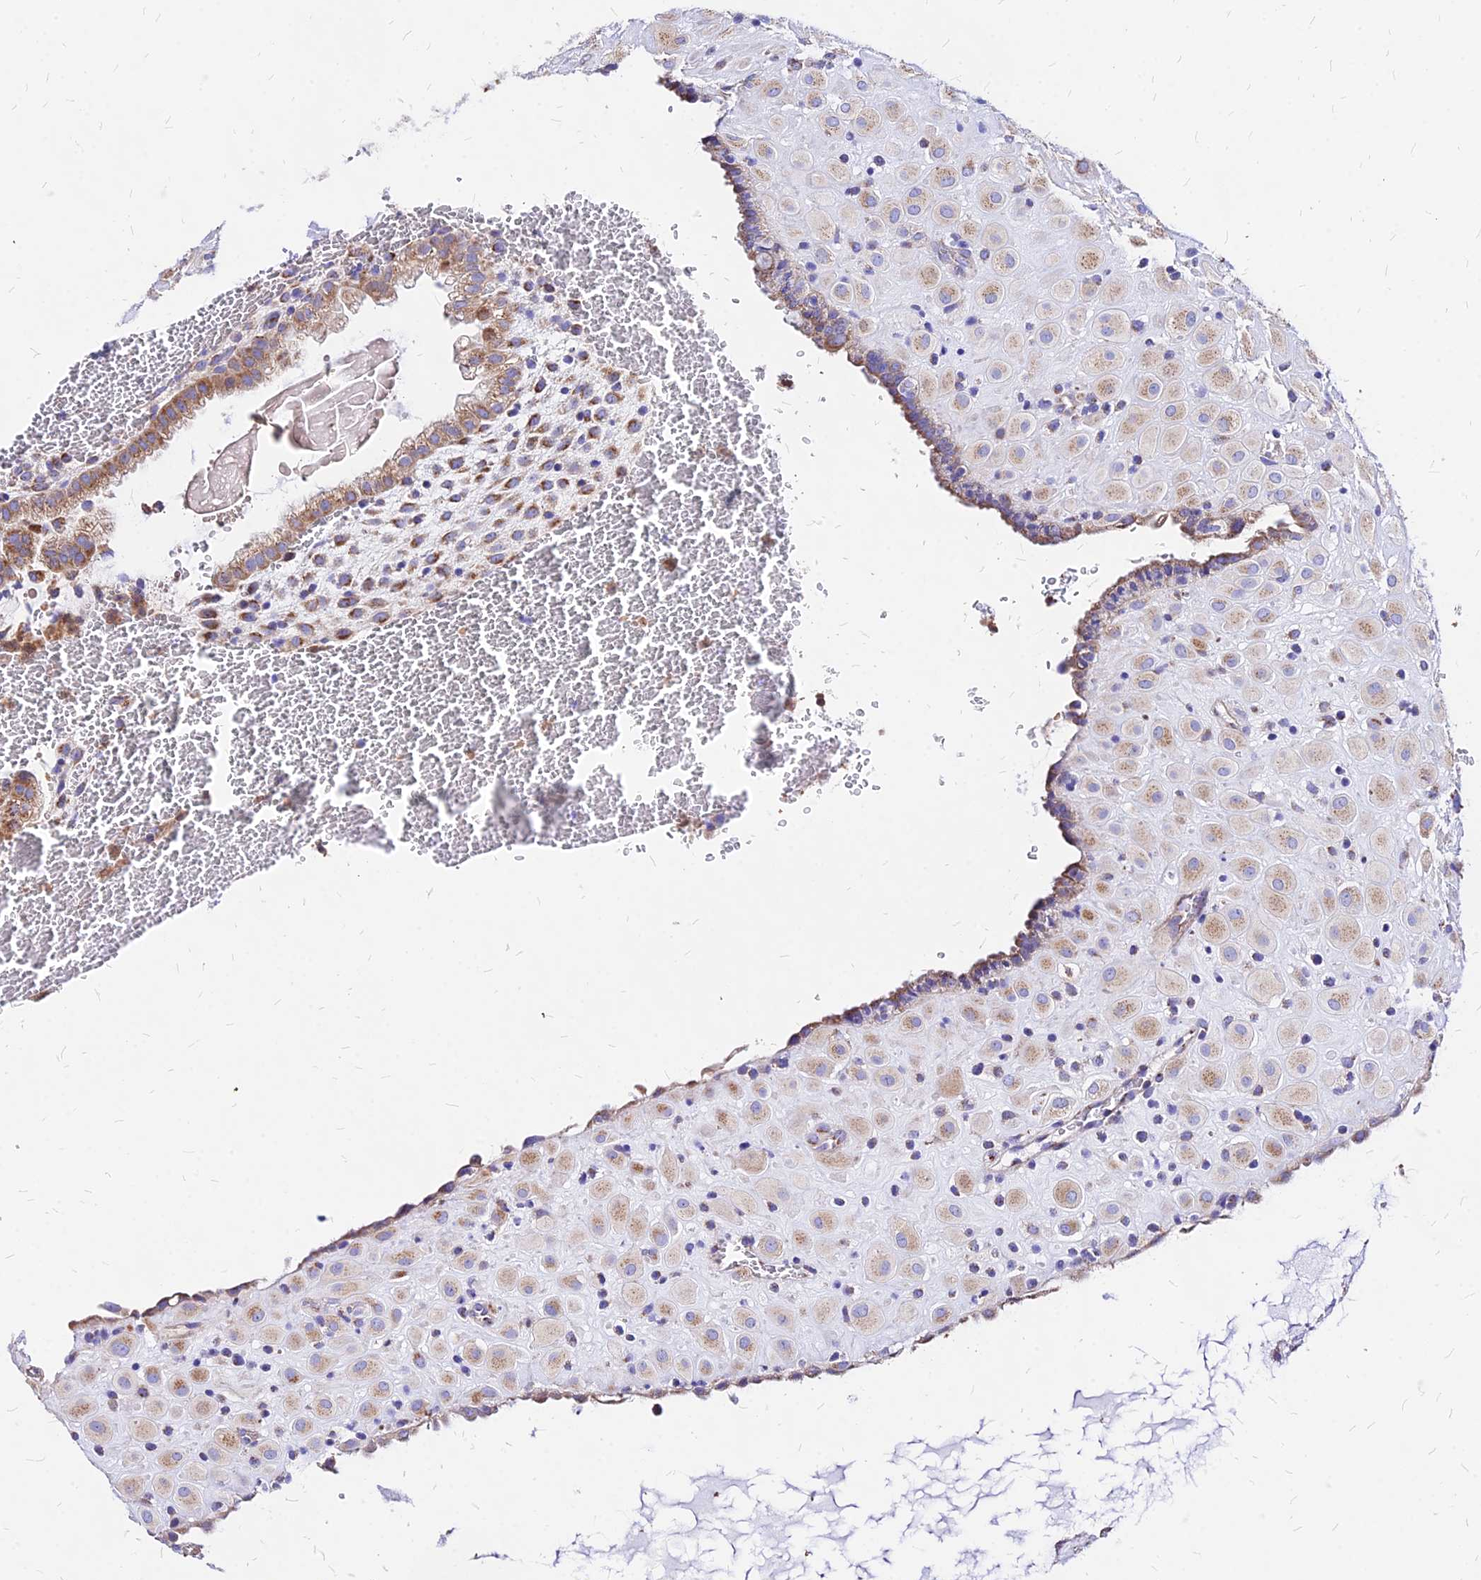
{"staining": {"intensity": "moderate", "quantity": ">75%", "location": "cytoplasmic/membranous"}, "tissue": "placenta", "cell_type": "Decidual cells", "image_type": "normal", "snomed": [{"axis": "morphology", "description": "Normal tissue, NOS"}, {"axis": "topography", "description": "Placenta"}], "caption": "Moderate cytoplasmic/membranous positivity for a protein is present in about >75% of decidual cells of normal placenta using immunohistochemistry (IHC).", "gene": "MRPL3", "patient": {"sex": "female", "age": 35}}